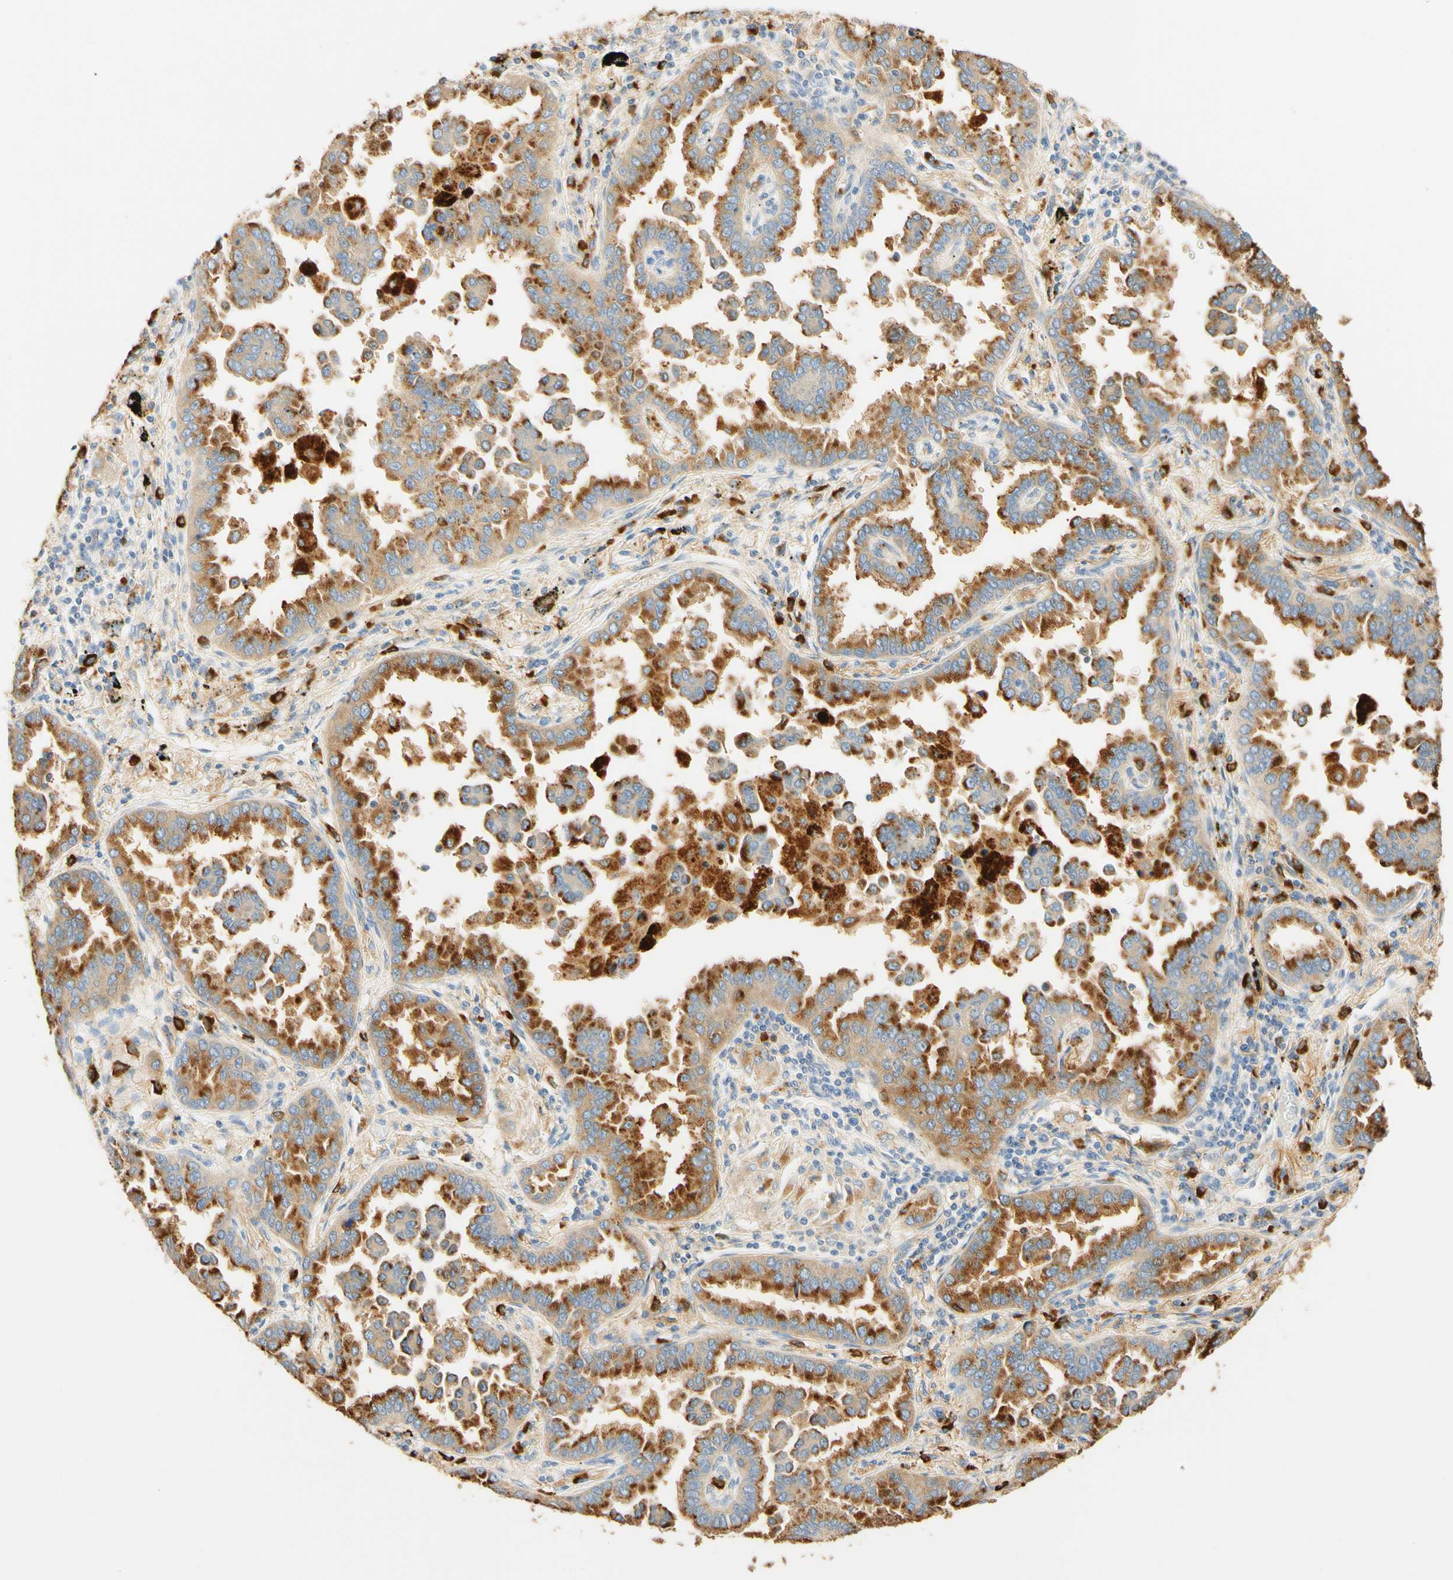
{"staining": {"intensity": "moderate", "quantity": ">75%", "location": "cytoplasmic/membranous"}, "tissue": "lung cancer", "cell_type": "Tumor cells", "image_type": "cancer", "snomed": [{"axis": "morphology", "description": "Normal tissue, NOS"}, {"axis": "morphology", "description": "Adenocarcinoma, NOS"}, {"axis": "topography", "description": "Lung"}], "caption": "Moderate cytoplasmic/membranous protein positivity is identified in about >75% of tumor cells in lung cancer.", "gene": "CD63", "patient": {"sex": "male", "age": 59}}